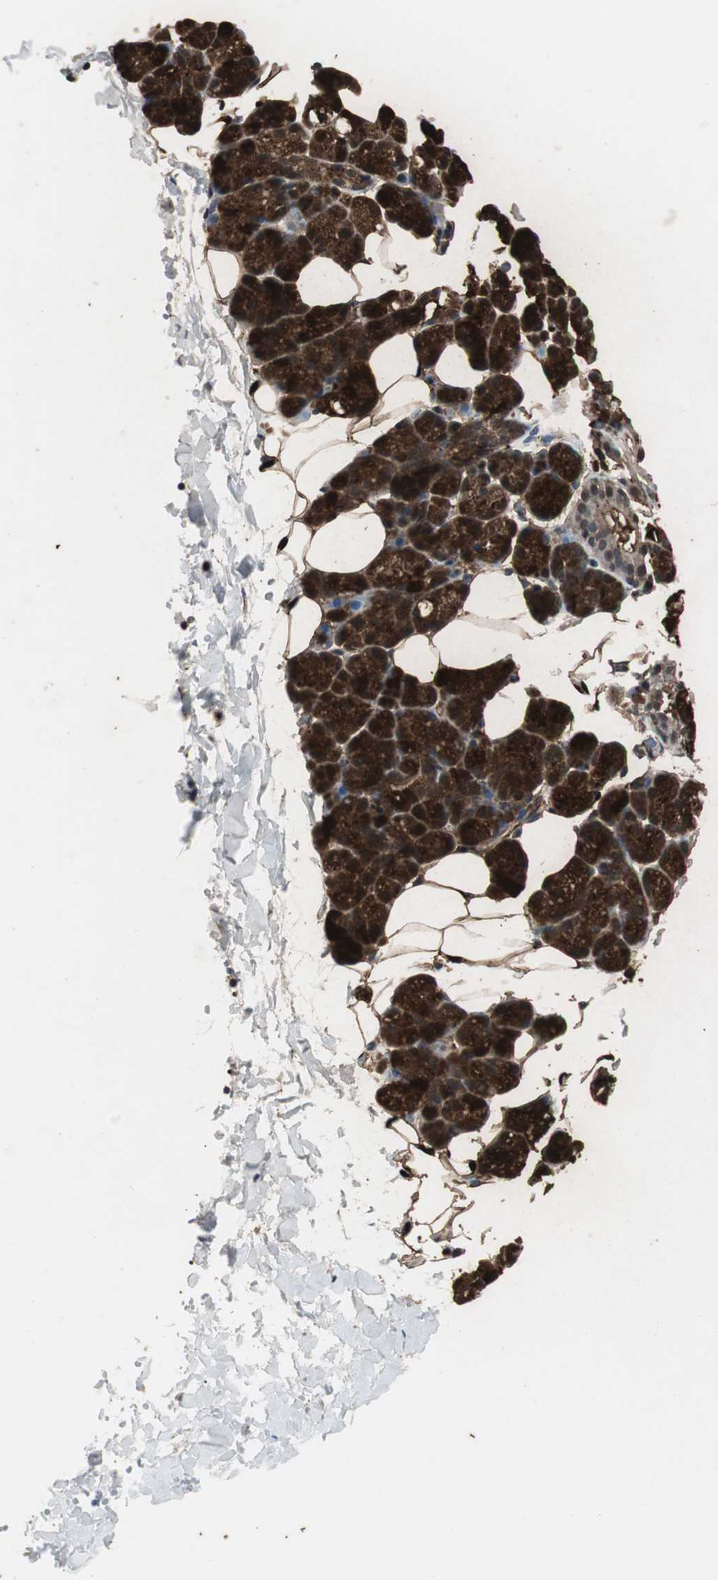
{"staining": {"intensity": "strong", "quantity": ">75%", "location": "cytoplasmic/membranous"}, "tissue": "salivary gland", "cell_type": "Glandular cells", "image_type": "normal", "snomed": [{"axis": "morphology", "description": "Normal tissue, NOS"}, {"axis": "topography", "description": "Lymph node"}, {"axis": "topography", "description": "Salivary gland"}], "caption": "A brown stain shows strong cytoplasmic/membranous positivity of a protein in glandular cells of normal salivary gland. Using DAB (brown) and hematoxylin (blue) stains, captured at high magnification using brightfield microscopy.", "gene": "PTPN11", "patient": {"sex": "male", "age": 8}}